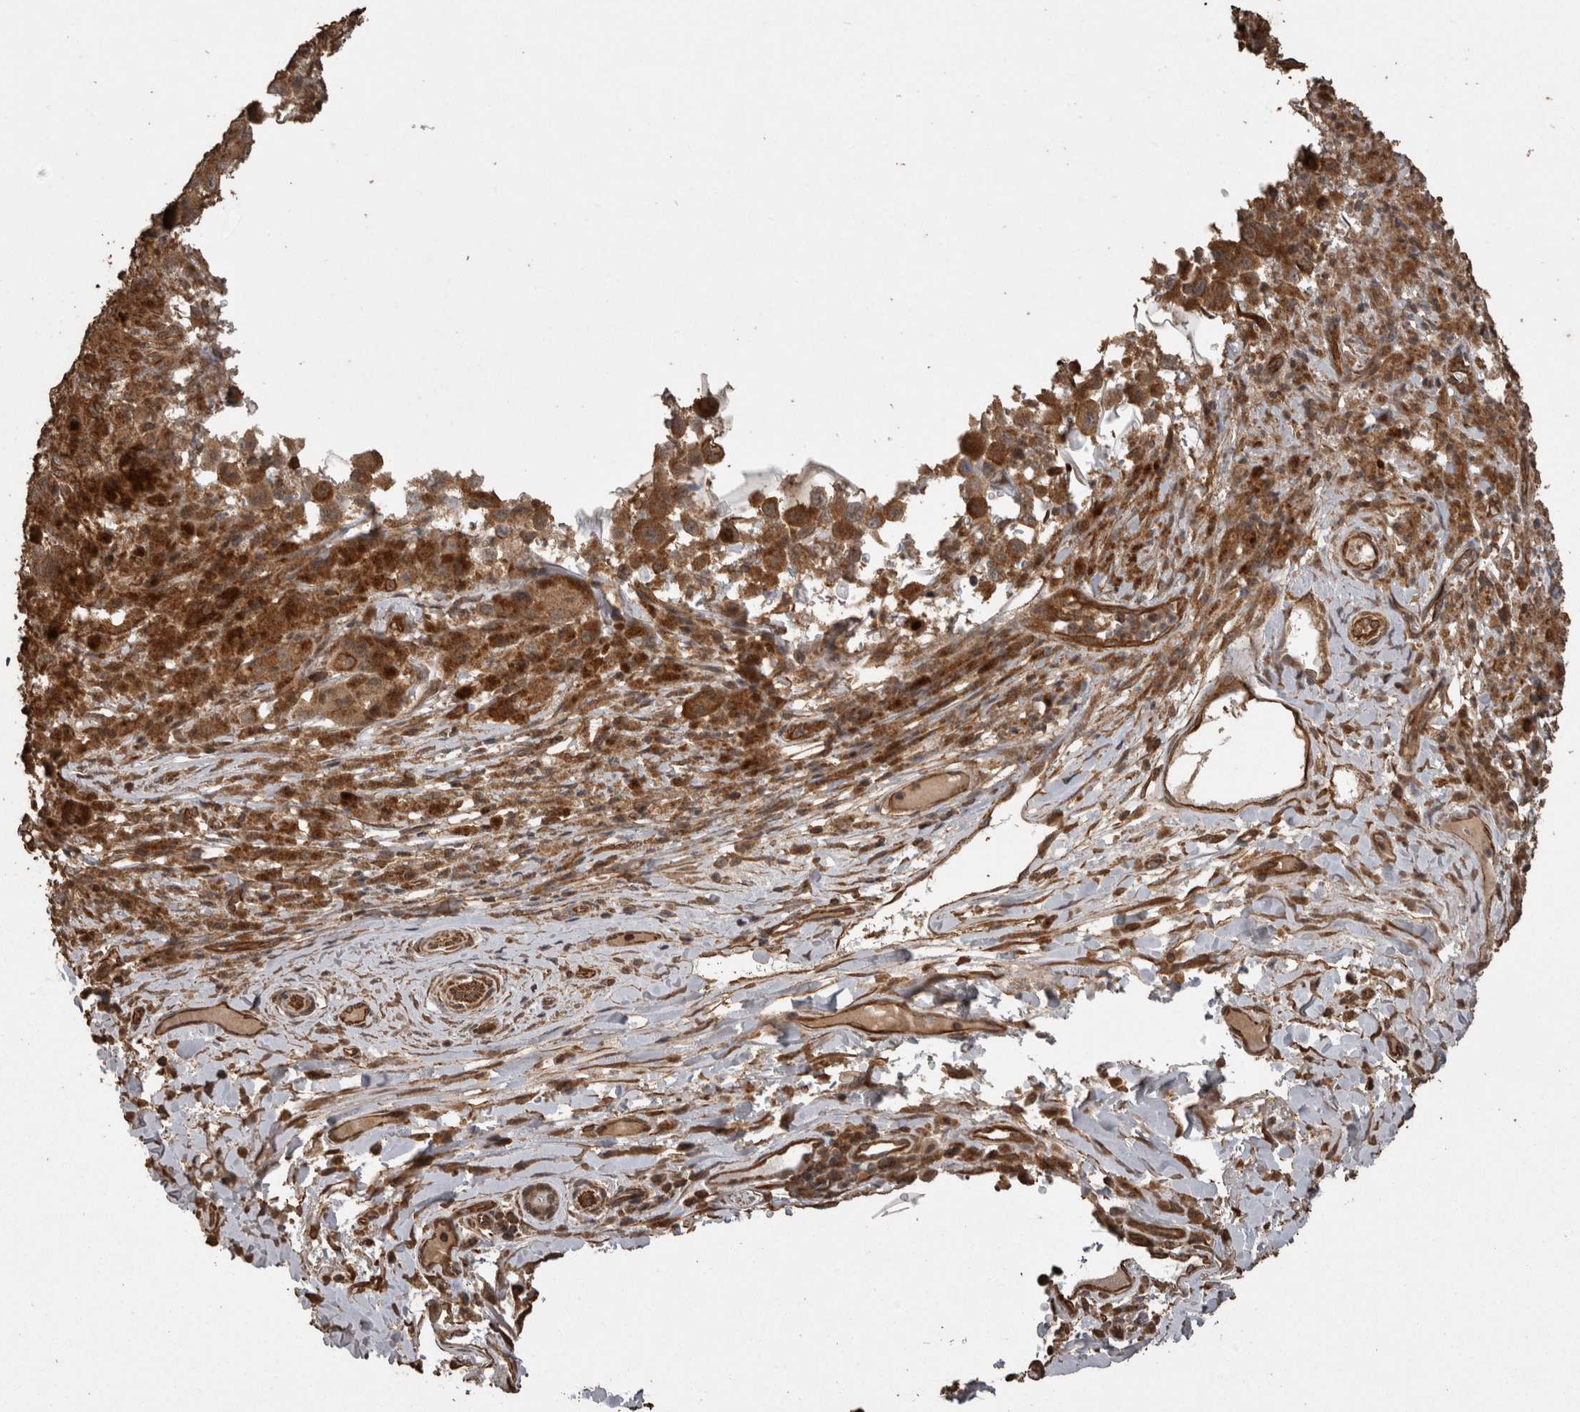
{"staining": {"intensity": "moderate", "quantity": ">75%", "location": "cytoplasmic/membranous"}, "tissue": "melanoma", "cell_type": "Tumor cells", "image_type": "cancer", "snomed": [{"axis": "morphology", "description": "Malignant melanoma, NOS"}, {"axis": "topography", "description": "Skin"}], "caption": "This is an image of IHC staining of malignant melanoma, which shows moderate expression in the cytoplasmic/membranous of tumor cells.", "gene": "PINK1", "patient": {"sex": "male", "age": 96}}